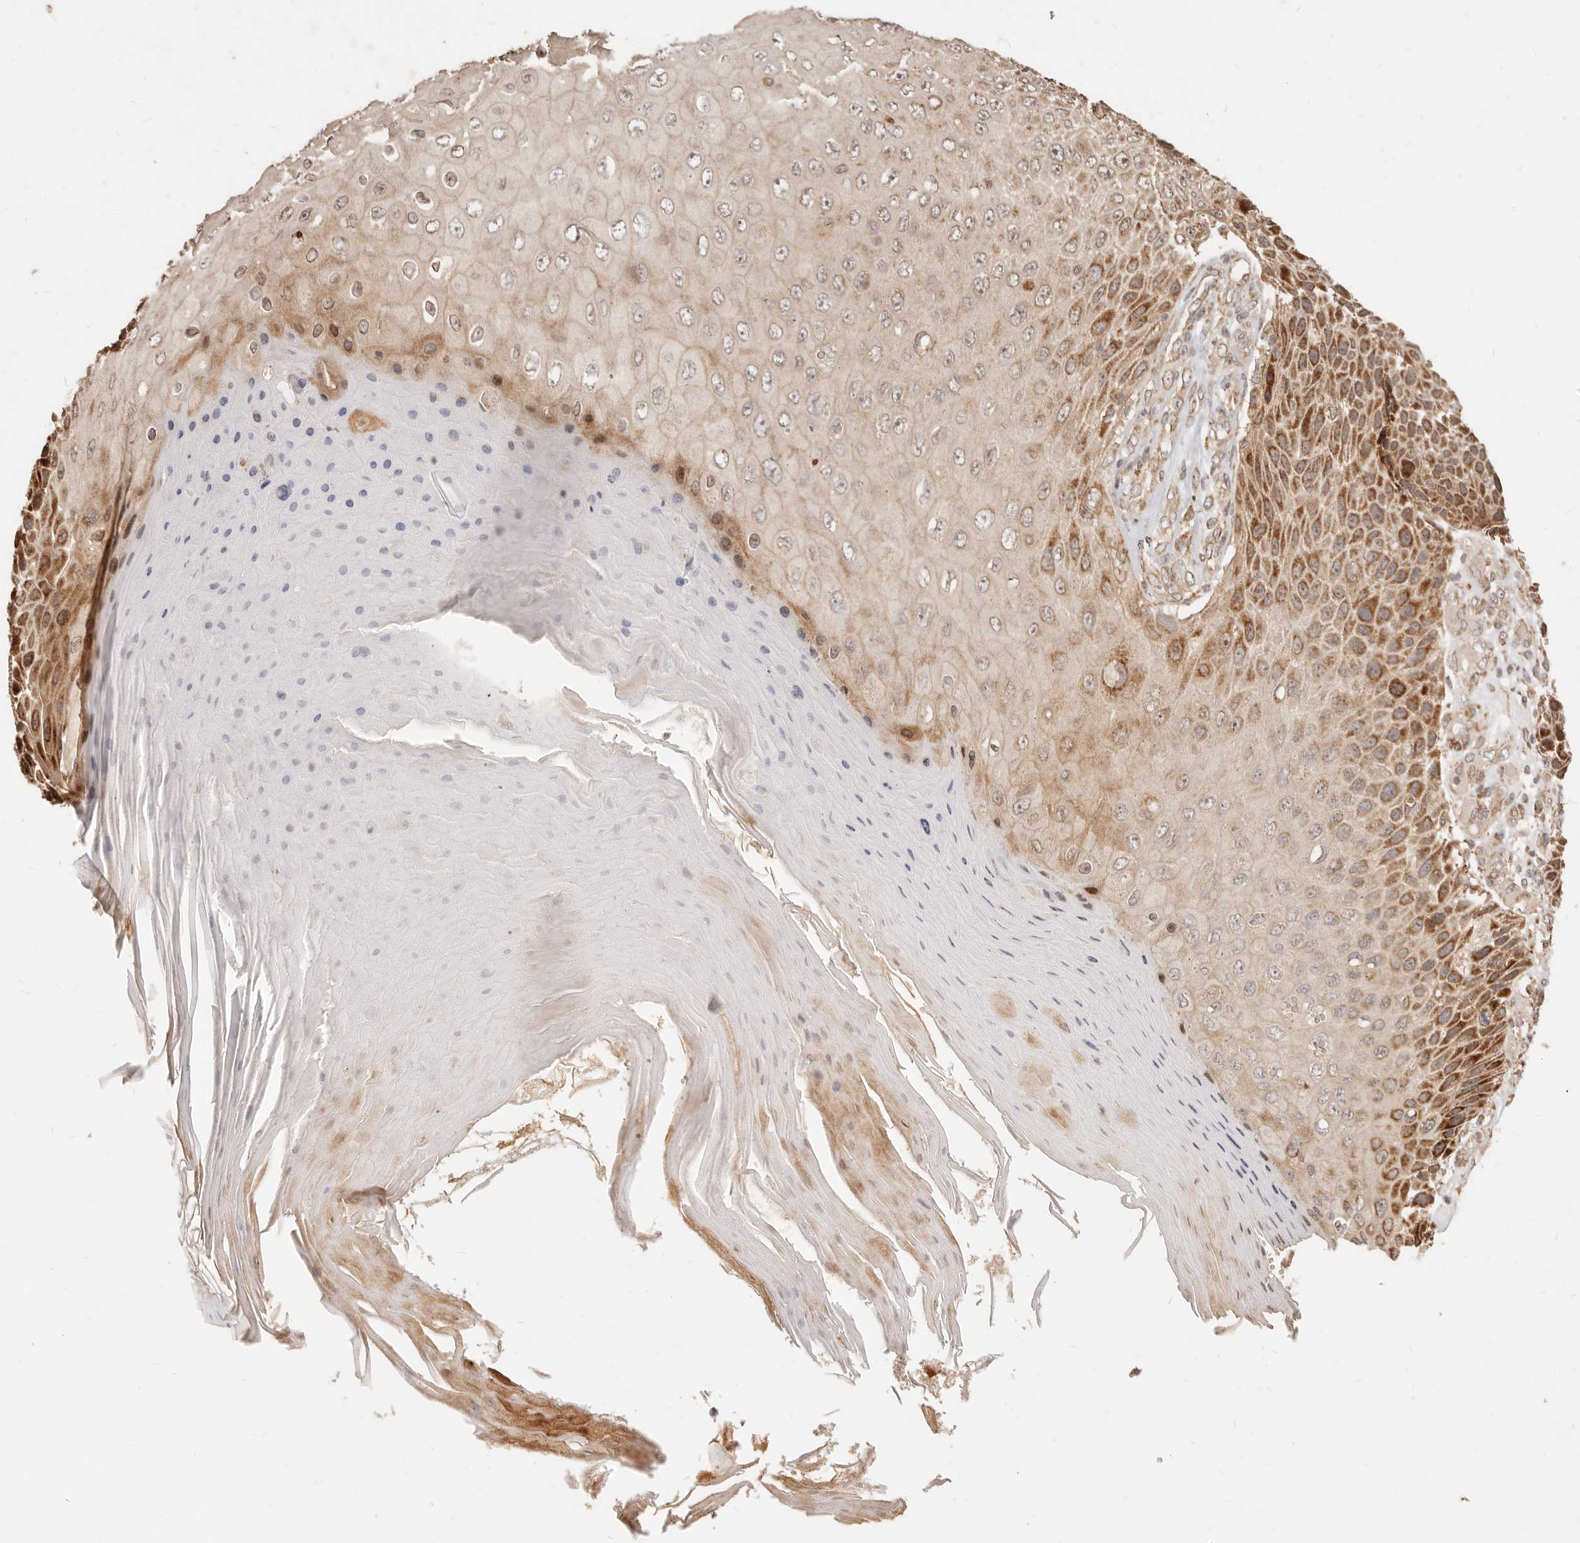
{"staining": {"intensity": "strong", "quantity": "25%-75%", "location": "cytoplasmic/membranous,nuclear"}, "tissue": "skin cancer", "cell_type": "Tumor cells", "image_type": "cancer", "snomed": [{"axis": "morphology", "description": "Squamous cell carcinoma, NOS"}, {"axis": "topography", "description": "Skin"}], "caption": "Protein staining reveals strong cytoplasmic/membranous and nuclear staining in approximately 25%-75% of tumor cells in squamous cell carcinoma (skin).", "gene": "TIMM17A", "patient": {"sex": "female", "age": 88}}